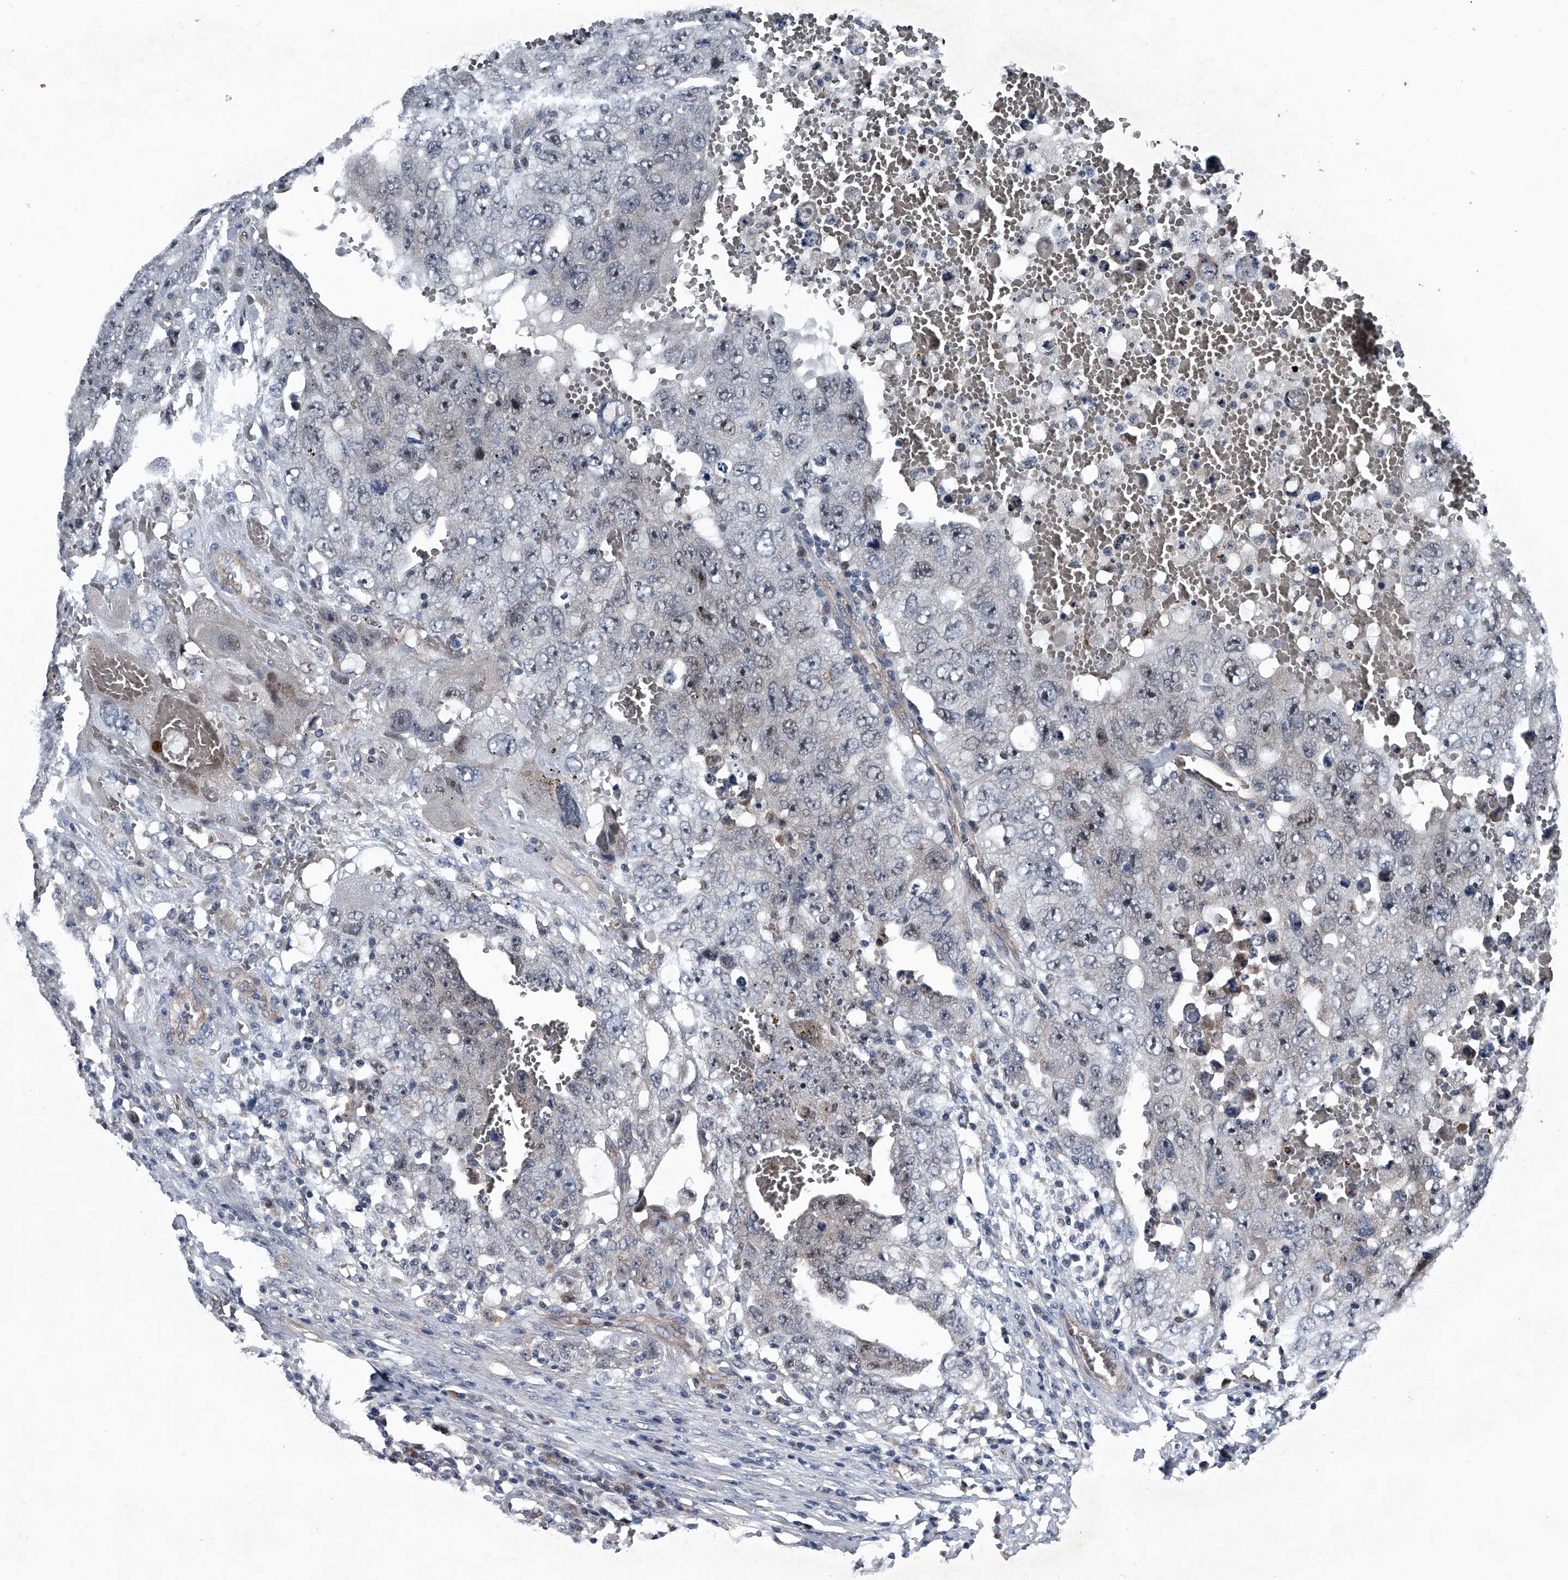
{"staining": {"intensity": "negative", "quantity": "none", "location": "none"}, "tissue": "testis cancer", "cell_type": "Tumor cells", "image_type": "cancer", "snomed": [{"axis": "morphology", "description": "Carcinoma, Embryonal, NOS"}, {"axis": "topography", "description": "Testis"}], "caption": "The photomicrograph reveals no staining of tumor cells in testis cancer.", "gene": "MAPKAP1", "patient": {"sex": "male", "age": 26}}